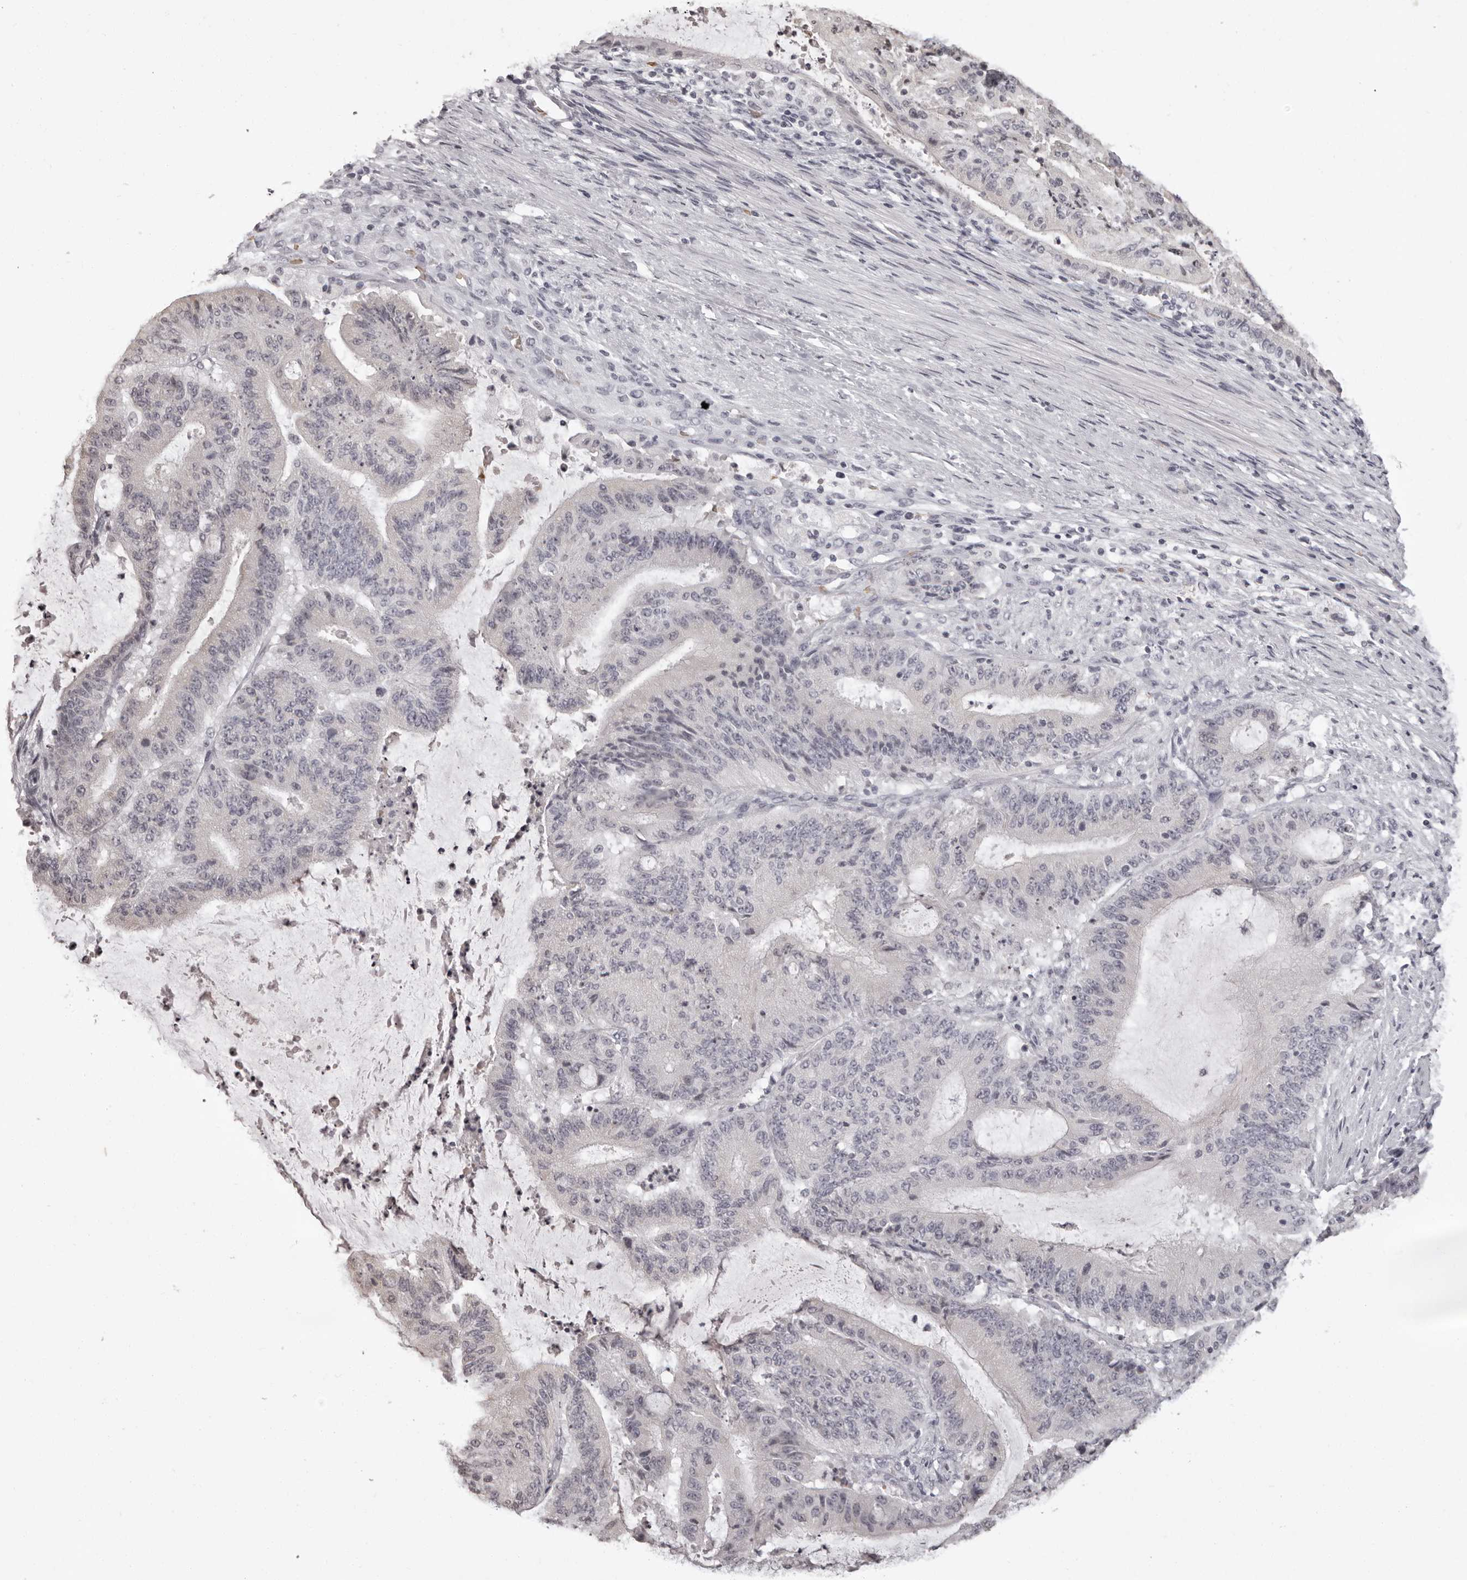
{"staining": {"intensity": "negative", "quantity": "none", "location": "none"}, "tissue": "liver cancer", "cell_type": "Tumor cells", "image_type": "cancer", "snomed": [{"axis": "morphology", "description": "Normal tissue, NOS"}, {"axis": "morphology", "description": "Cholangiocarcinoma"}, {"axis": "topography", "description": "Liver"}, {"axis": "topography", "description": "Peripheral nerve tissue"}], "caption": "Tumor cells are negative for brown protein staining in liver cholangiocarcinoma.", "gene": "C8orf74", "patient": {"sex": "female", "age": 73}}